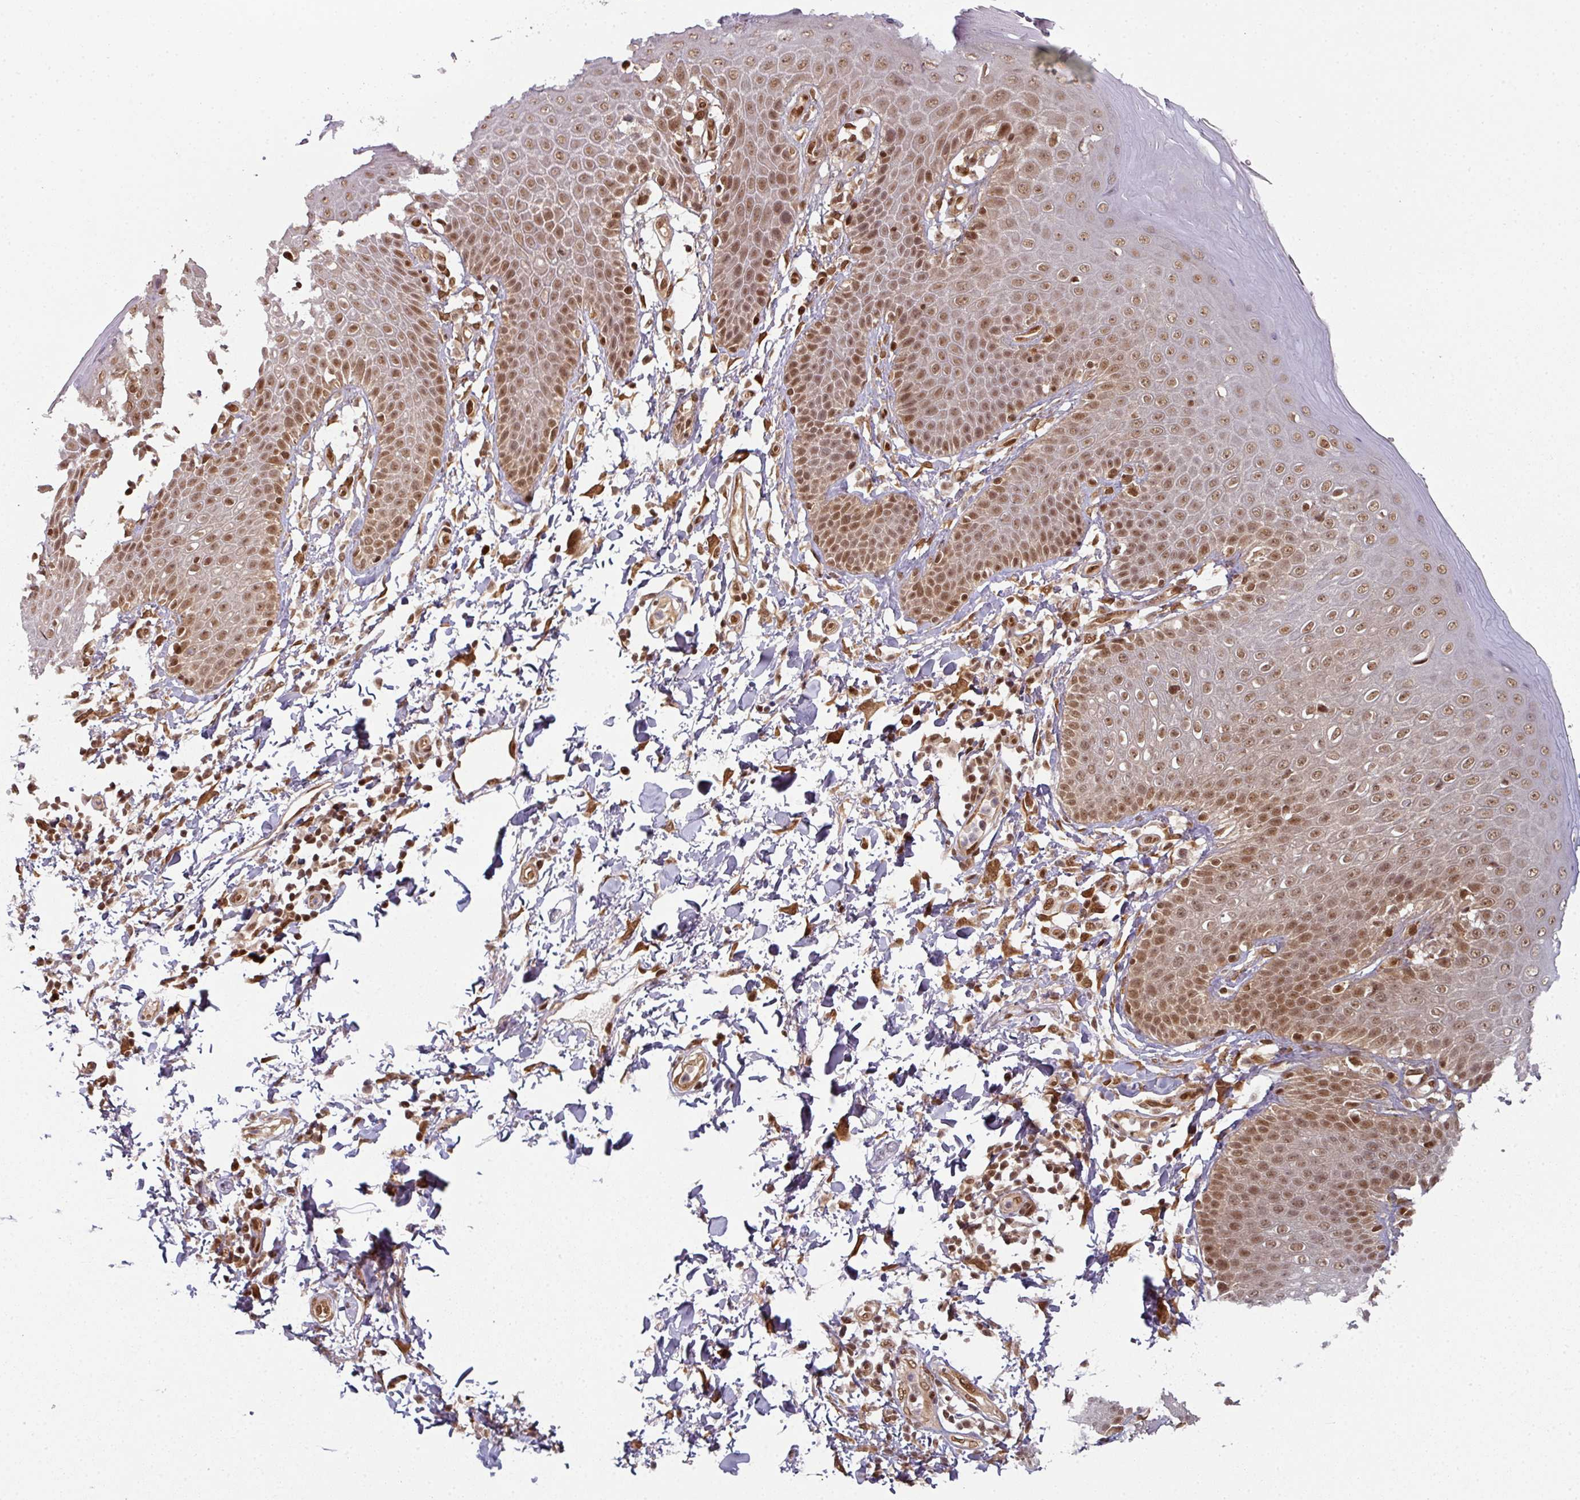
{"staining": {"intensity": "moderate", "quantity": ">75%", "location": "nuclear"}, "tissue": "skin", "cell_type": "Epidermal cells", "image_type": "normal", "snomed": [{"axis": "morphology", "description": "Normal tissue, NOS"}, {"axis": "topography", "description": "Peripheral nerve tissue"}], "caption": "Protein expression analysis of benign skin demonstrates moderate nuclear staining in about >75% of epidermal cells.", "gene": "SIK3", "patient": {"sex": "male", "age": 51}}